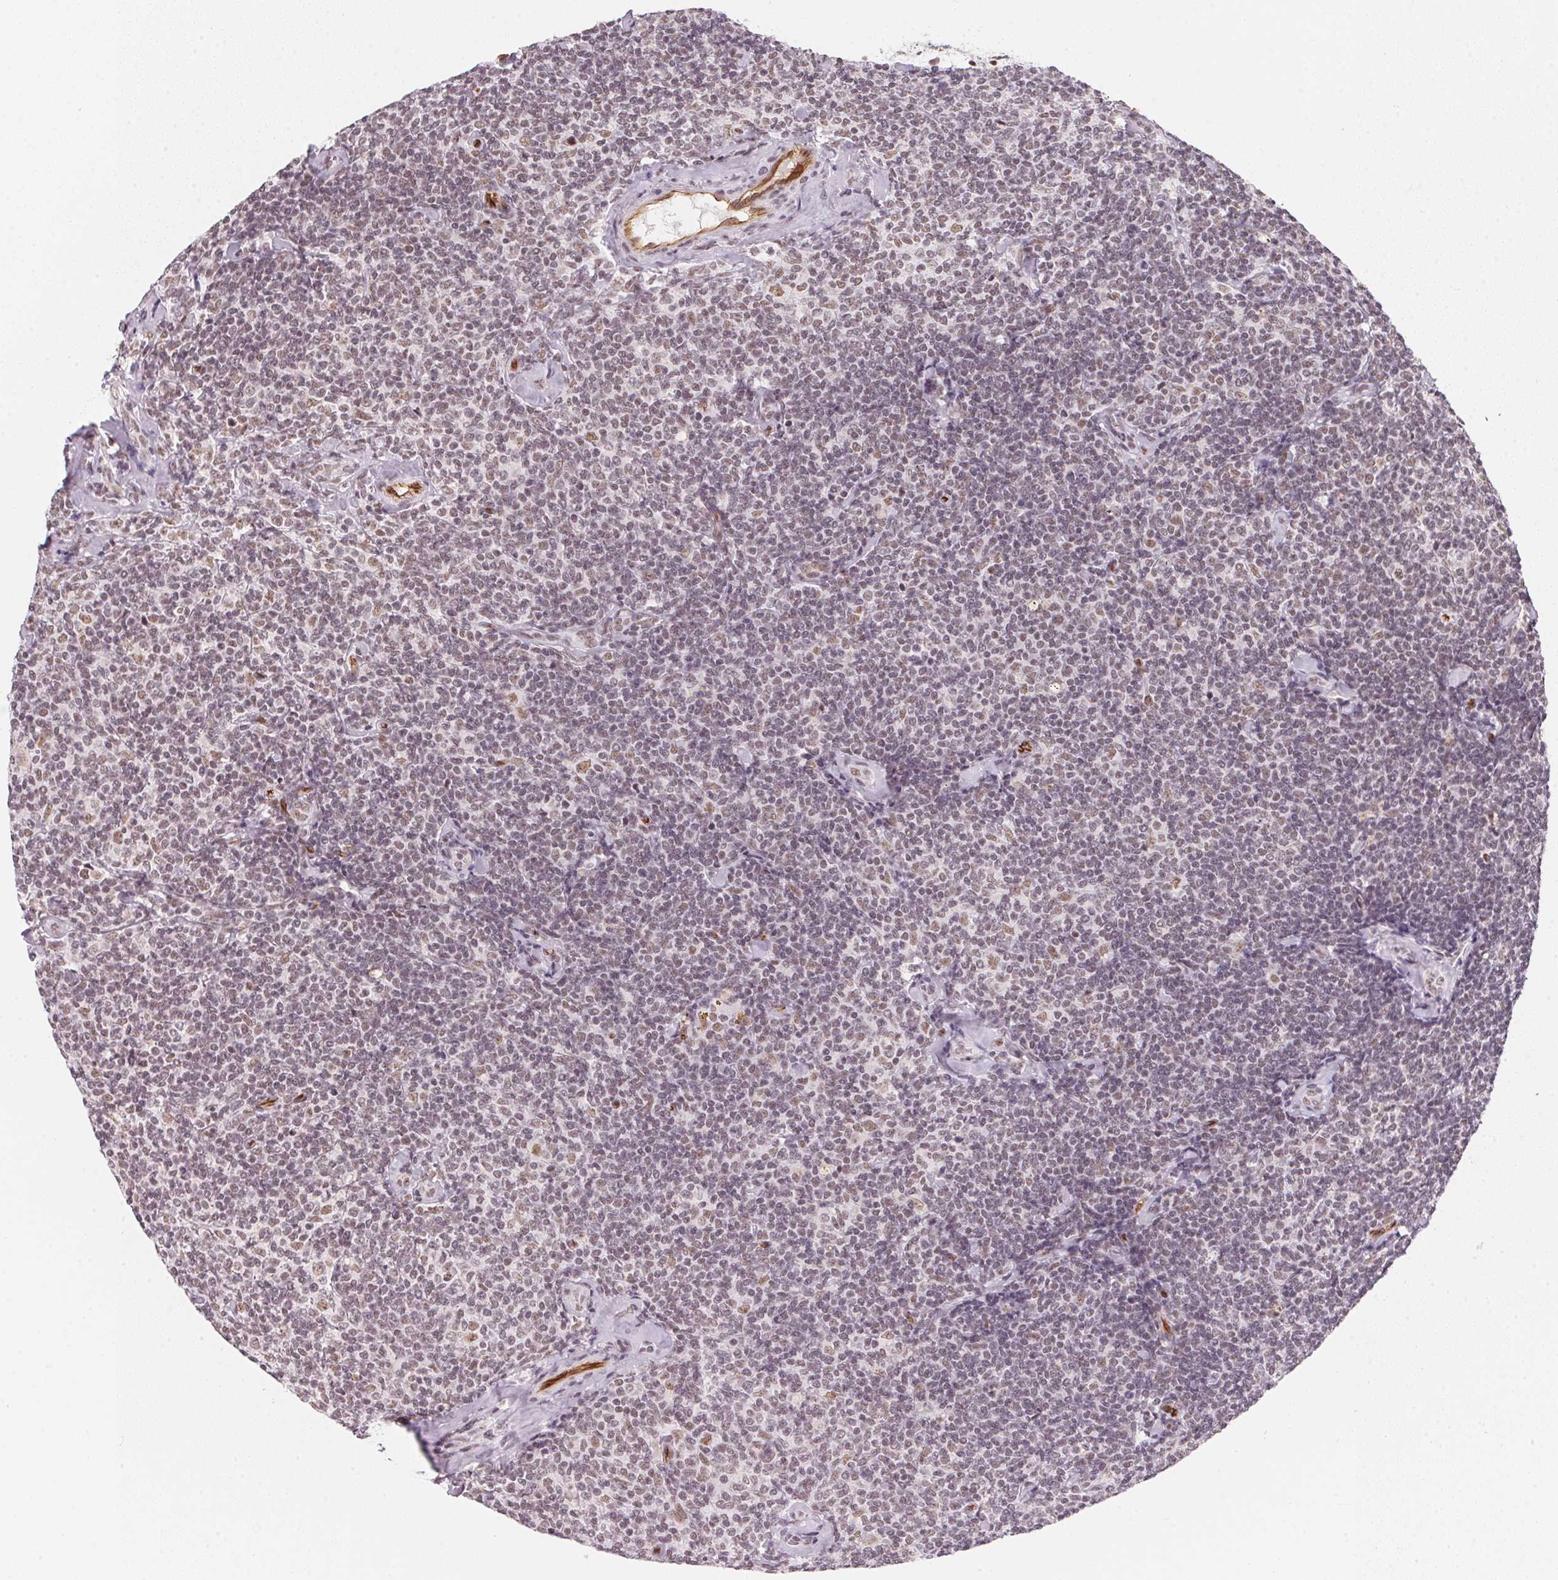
{"staining": {"intensity": "weak", "quantity": "25%-75%", "location": "nuclear"}, "tissue": "lymphoma", "cell_type": "Tumor cells", "image_type": "cancer", "snomed": [{"axis": "morphology", "description": "Malignant lymphoma, non-Hodgkin's type, Low grade"}, {"axis": "topography", "description": "Lymph node"}], "caption": "Brown immunohistochemical staining in human malignant lymphoma, non-Hodgkin's type (low-grade) exhibits weak nuclear expression in about 25%-75% of tumor cells.", "gene": "SRSF7", "patient": {"sex": "female", "age": 56}}